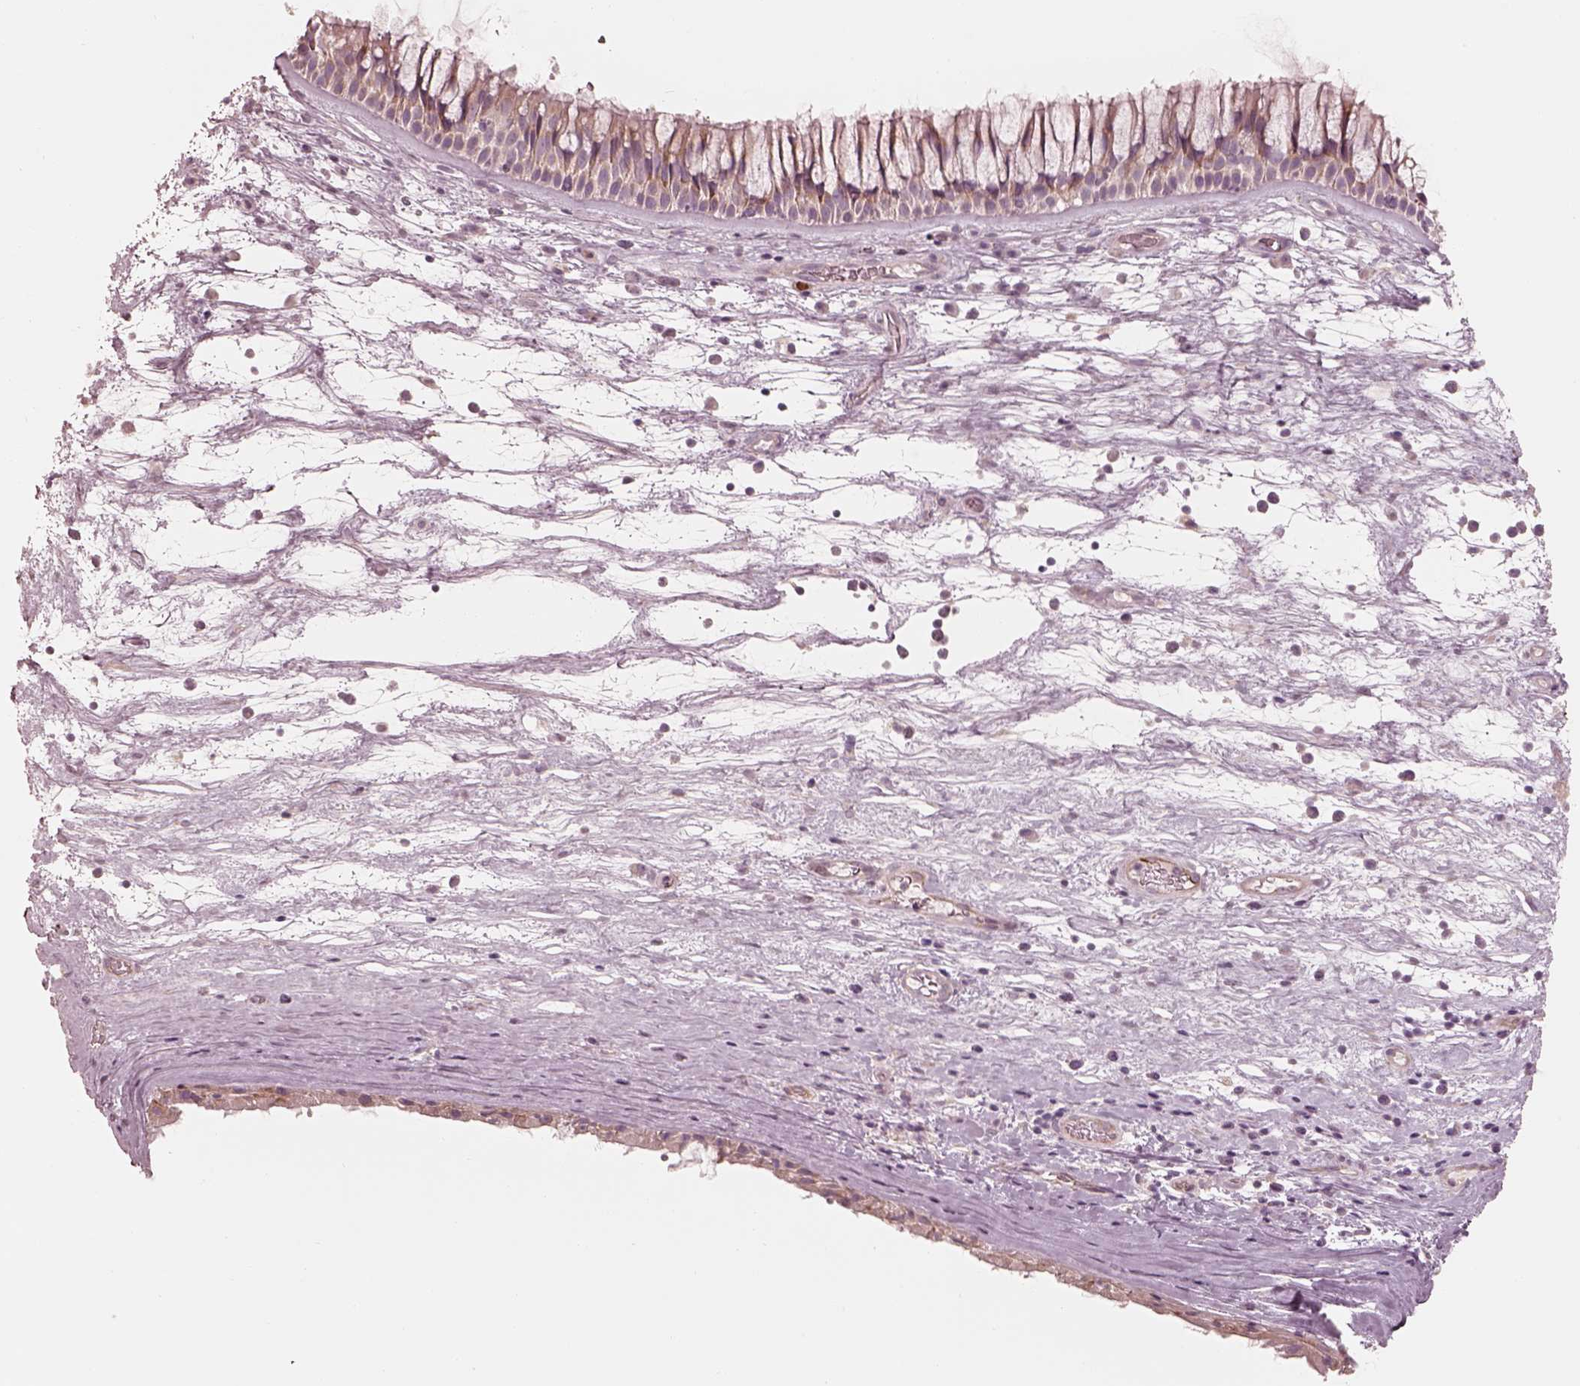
{"staining": {"intensity": "weak", "quantity": "25%-75%", "location": "cytoplasmic/membranous"}, "tissue": "nasopharynx", "cell_type": "Respiratory epithelial cells", "image_type": "normal", "snomed": [{"axis": "morphology", "description": "Normal tissue, NOS"}, {"axis": "topography", "description": "Nasopharynx"}], "caption": "Nasopharynx was stained to show a protein in brown. There is low levels of weak cytoplasmic/membranous positivity in about 25%-75% of respiratory epithelial cells.", "gene": "RAB3C", "patient": {"sex": "male", "age": 74}}